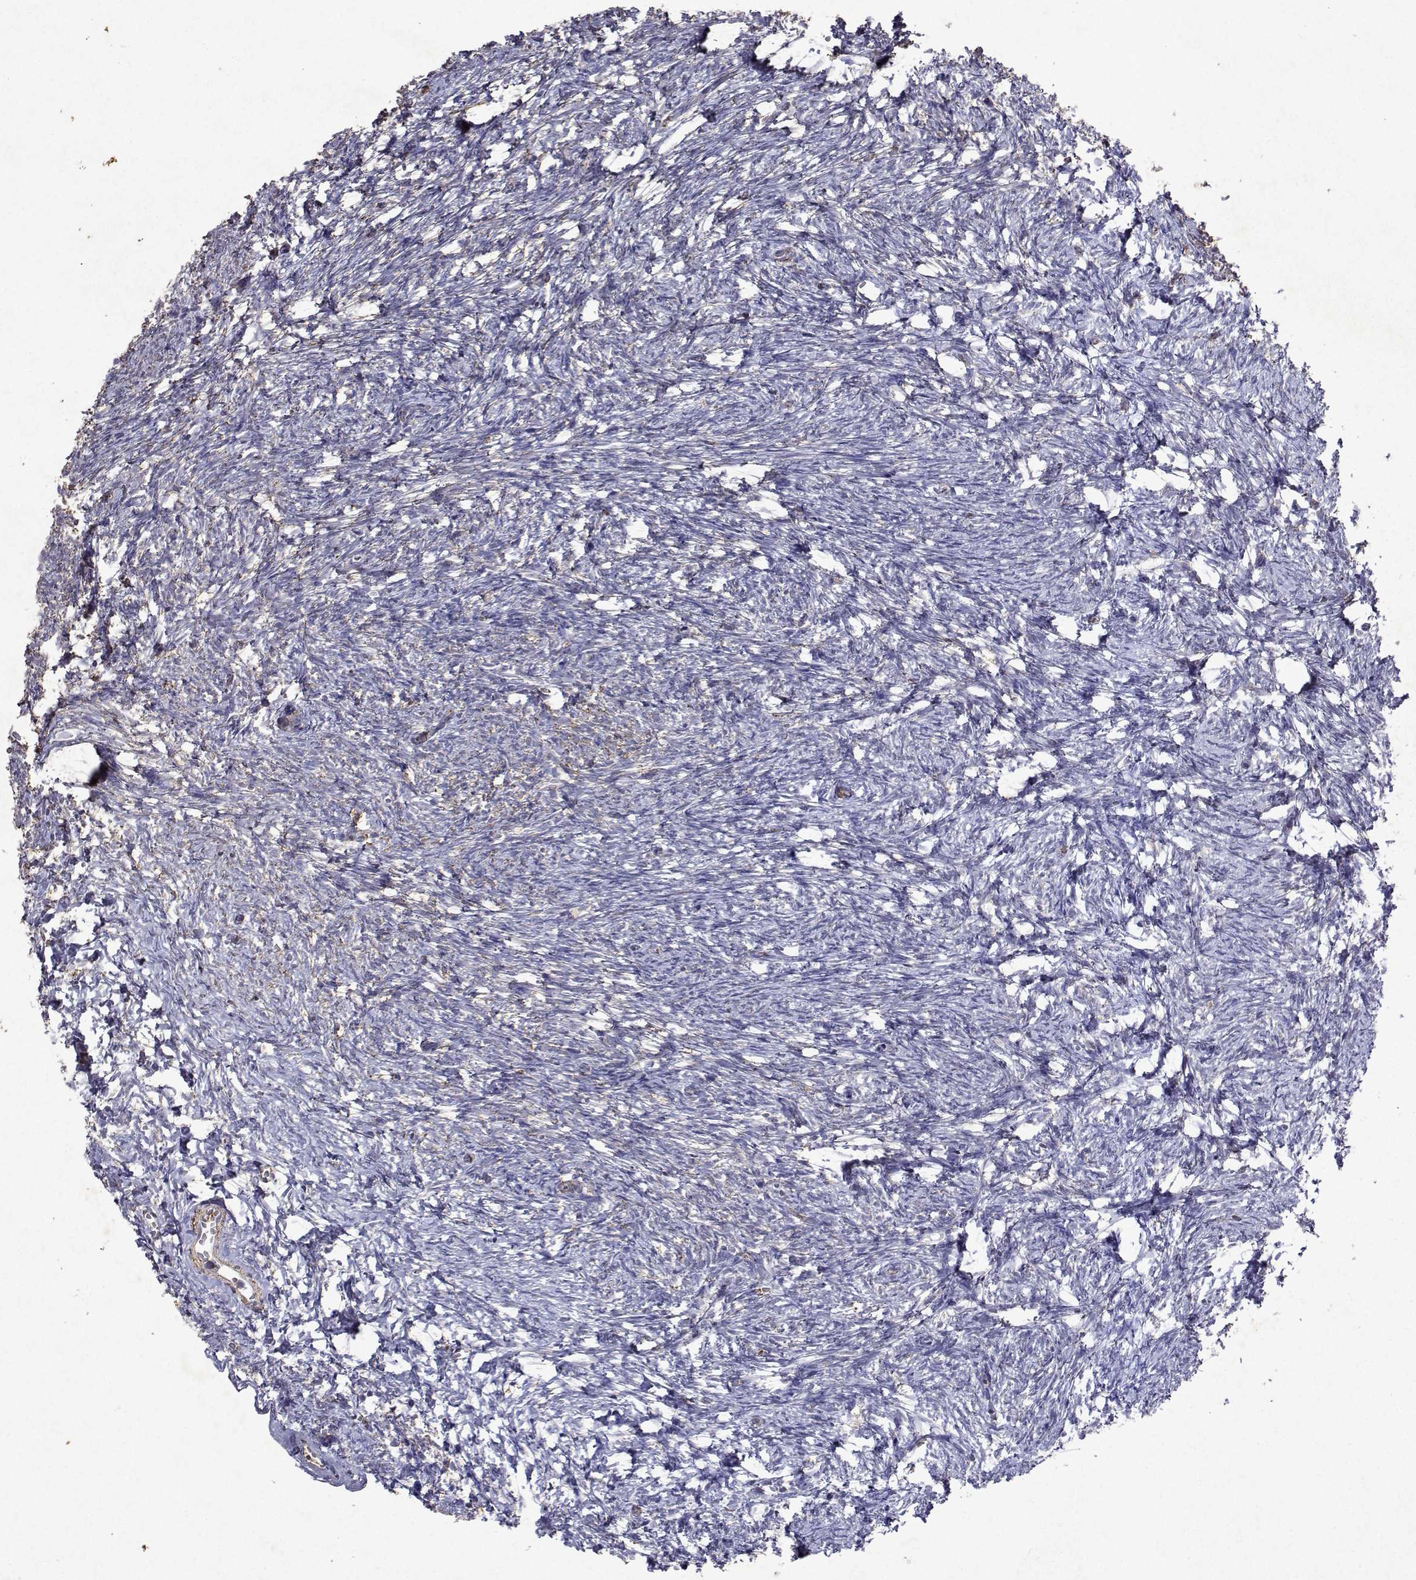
{"staining": {"intensity": "weak", "quantity": ">75%", "location": "cytoplasmic/membranous"}, "tissue": "ovary", "cell_type": "Follicle cells", "image_type": "normal", "snomed": [{"axis": "morphology", "description": "Normal tissue, NOS"}, {"axis": "topography", "description": "Ovary"}], "caption": "A low amount of weak cytoplasmic/membranous positivity is present in approximately >75% of follicle cells in unremarkable ovary. The protein of interest is shown in brown color, while the nuclei are stained blue.", "gene": "DUSP28", "patient": {"sex": "female", "age": 41}}